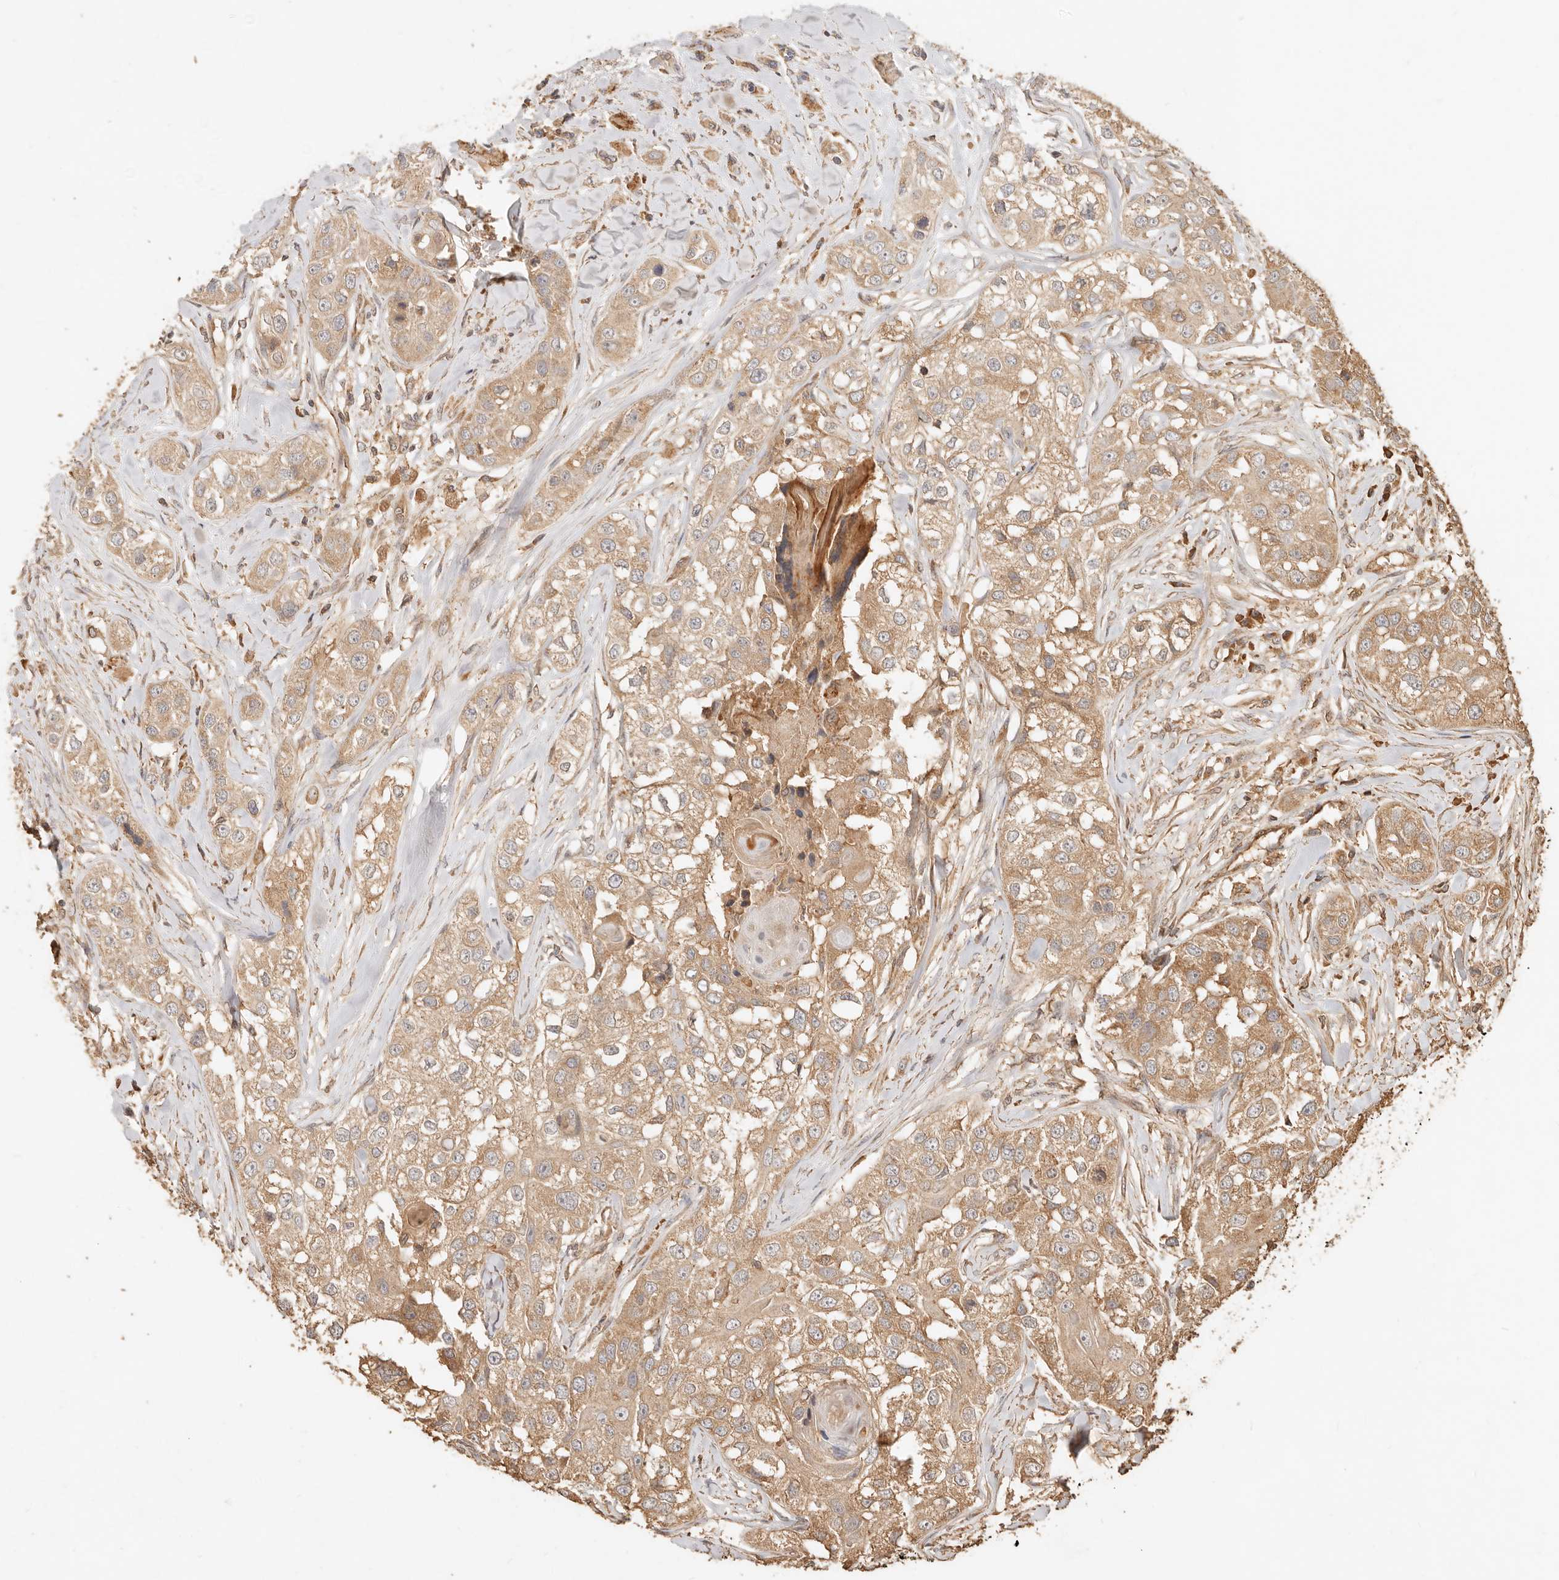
{"staining": {"intensity": "moderate", "quantity": "25%-75%", "location": "cytoplasmic/membranous"}, "tissue": "head and neck cancer", "cell_type": "Tumor cells", "image_type": "cancer", "snomed": [{"axis": "morphology", "description": "Normal tissue, NOS"}, {"axis": "morphology", "description": "Squamous cell carcinoma, NOS"}, {"axis": "topography", "description": "Skeletal muscle"}, {"axis": "topography", "description": "Head-Neck"}], "caption": "A photomicrograph showing moderate cytoplasmic/membranous positivity in approximately 25%-75% of tumor cells in head and neck cancer (squamous cell carcinoma), as visualized by brown immunohistochemical staining.", "gene": "FAM180B", "patient": {"sex": "male", "age": 51}}